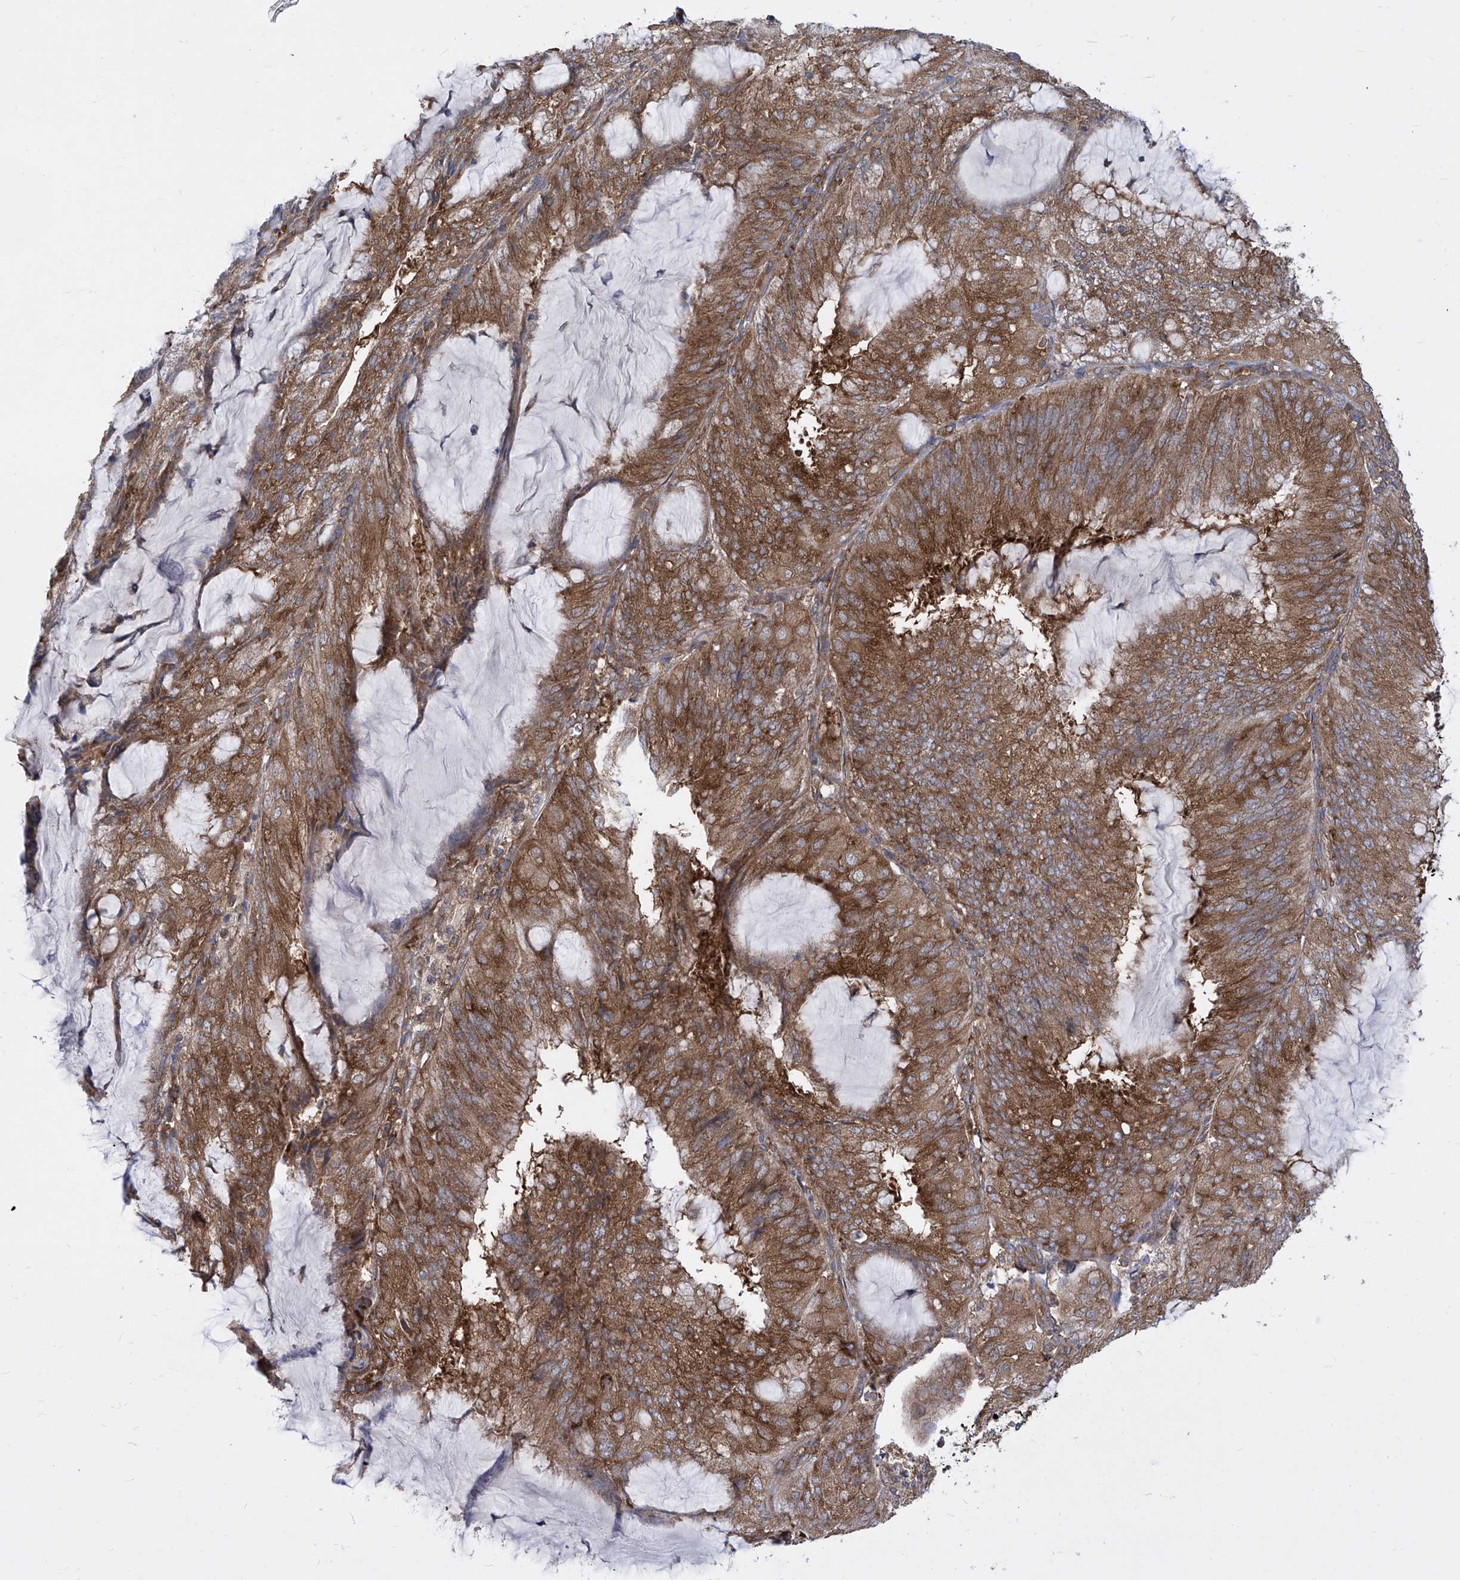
{"staining": {"intensity": "strong", "quantity": ">75%", "location": "cytoplasmic/membranous"}, "tissue": "endometrial cancer", "cell_type": "Tumor cells", "image_type": "cancer", "snomed": [{"axis": "morphology", "description": "Adenocarcinoma, NOS"}, {"axis": "topography", "description": "Endometrium"}], "caption": "This photomicrograph exhibits endometrial adenocarcinoma stained with immunohistochemistry to label a protein in brown. The cytoplasmic/membranous of tumor cells show strong positivity for the protein. Nuclei are counter-stained blue.", "gene": "EIF3M", "patient": {"sex": "female", "age": 81}}